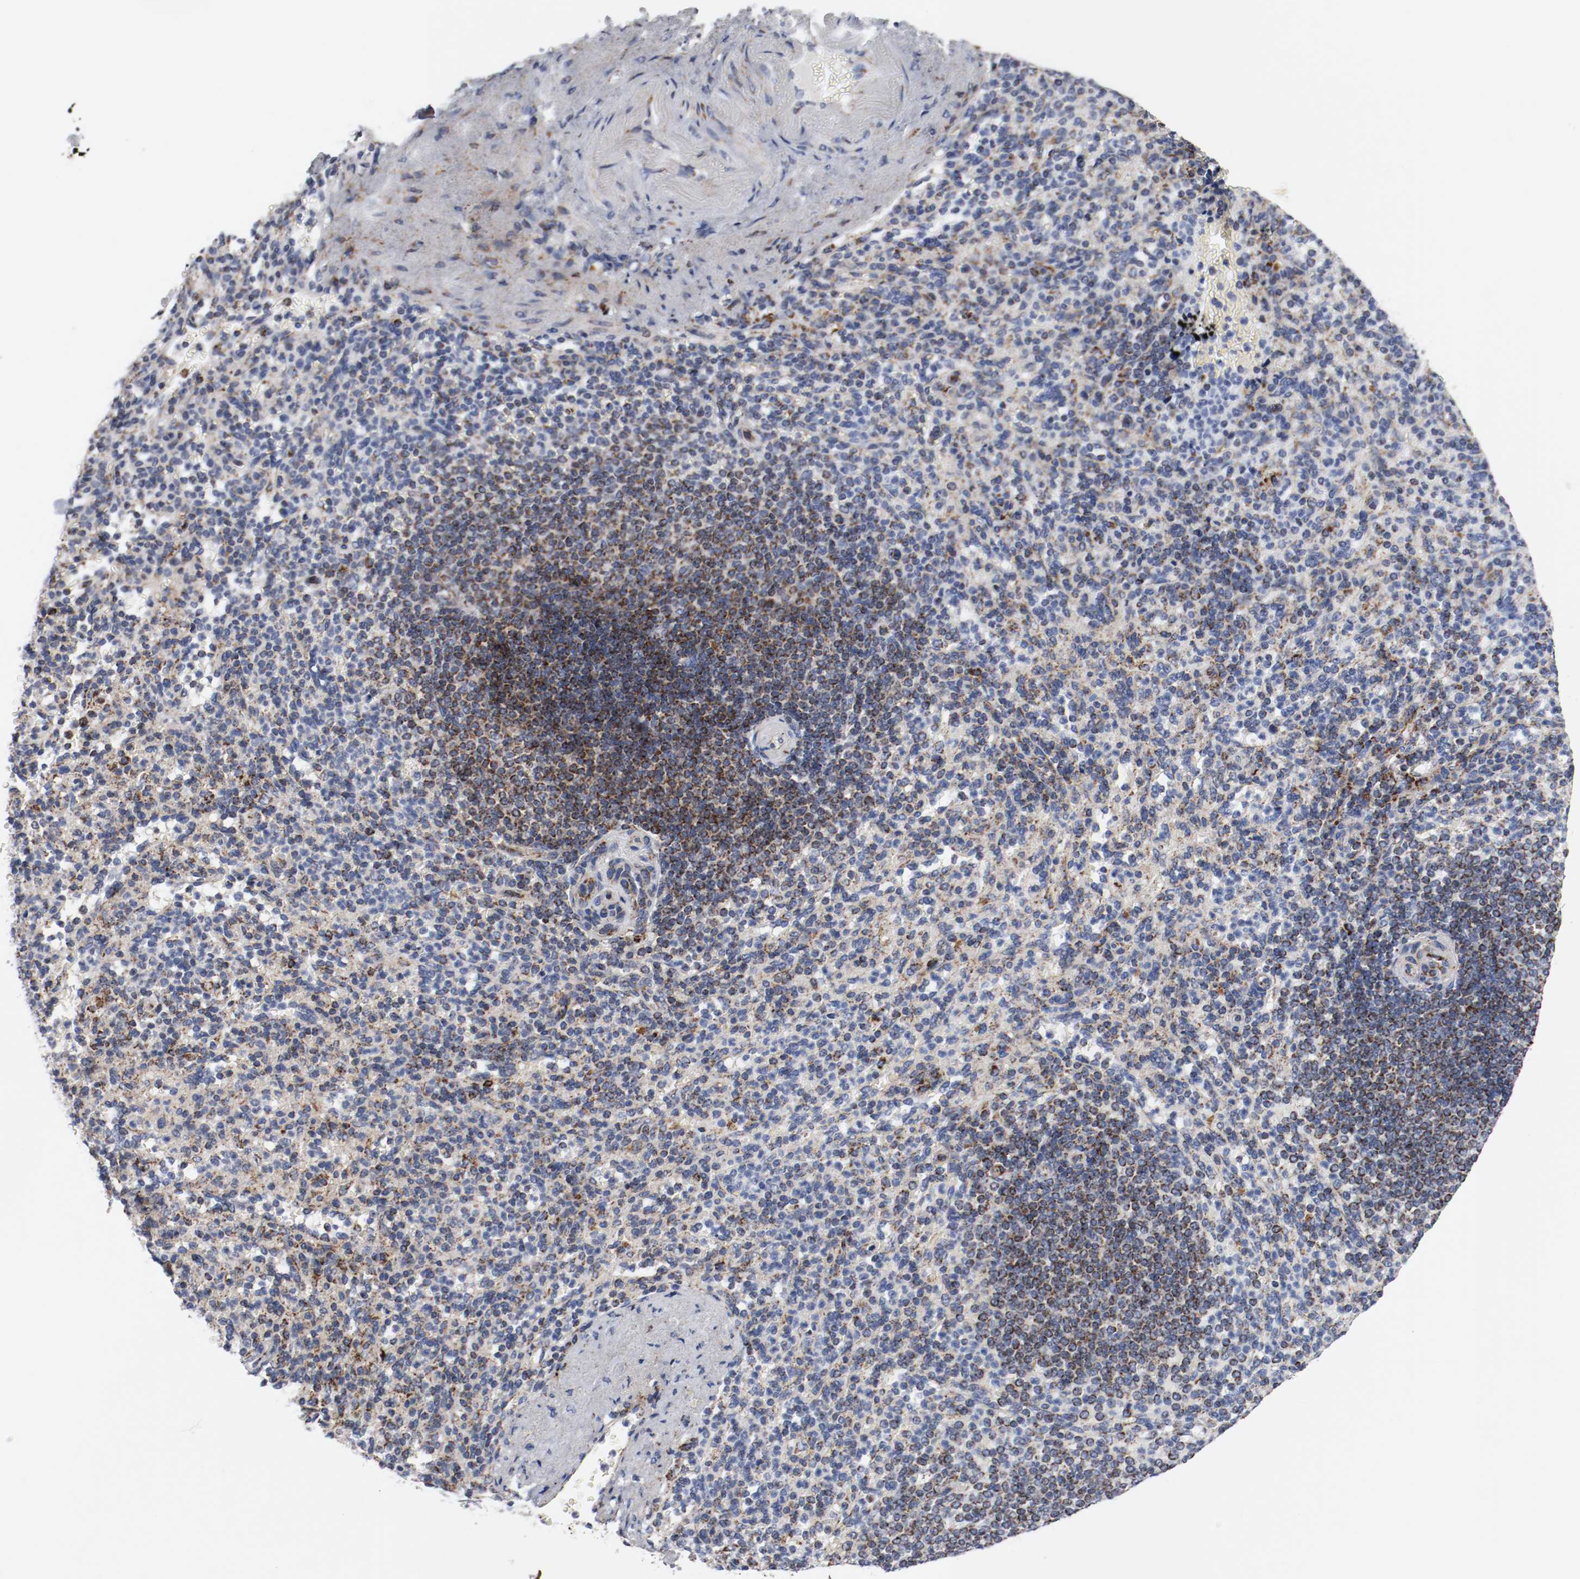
{"staining": {"intensity": "strong", "quantity": "25%-75%", "location": "cytoplasmic/membranous"}, "tissue": "spleen", "cell_type": "Cells in red pulp", "image_type": "normal", "snomed": [{"axis": "morphology", "description": "Normal tissue, NOS"}, {"axis": "topography", "description": "Spleen"}], "caption": "Immunohistochemical staining of benign spleen shows strong cytoplasmic/membranous protein expression in about 25%-75% of cells in red pulp. (DAB IHC, brown staining for protein, blue staining for nuclei).", "gene": "TUBD1", "patient": {"sex": "female", "age": 74}}